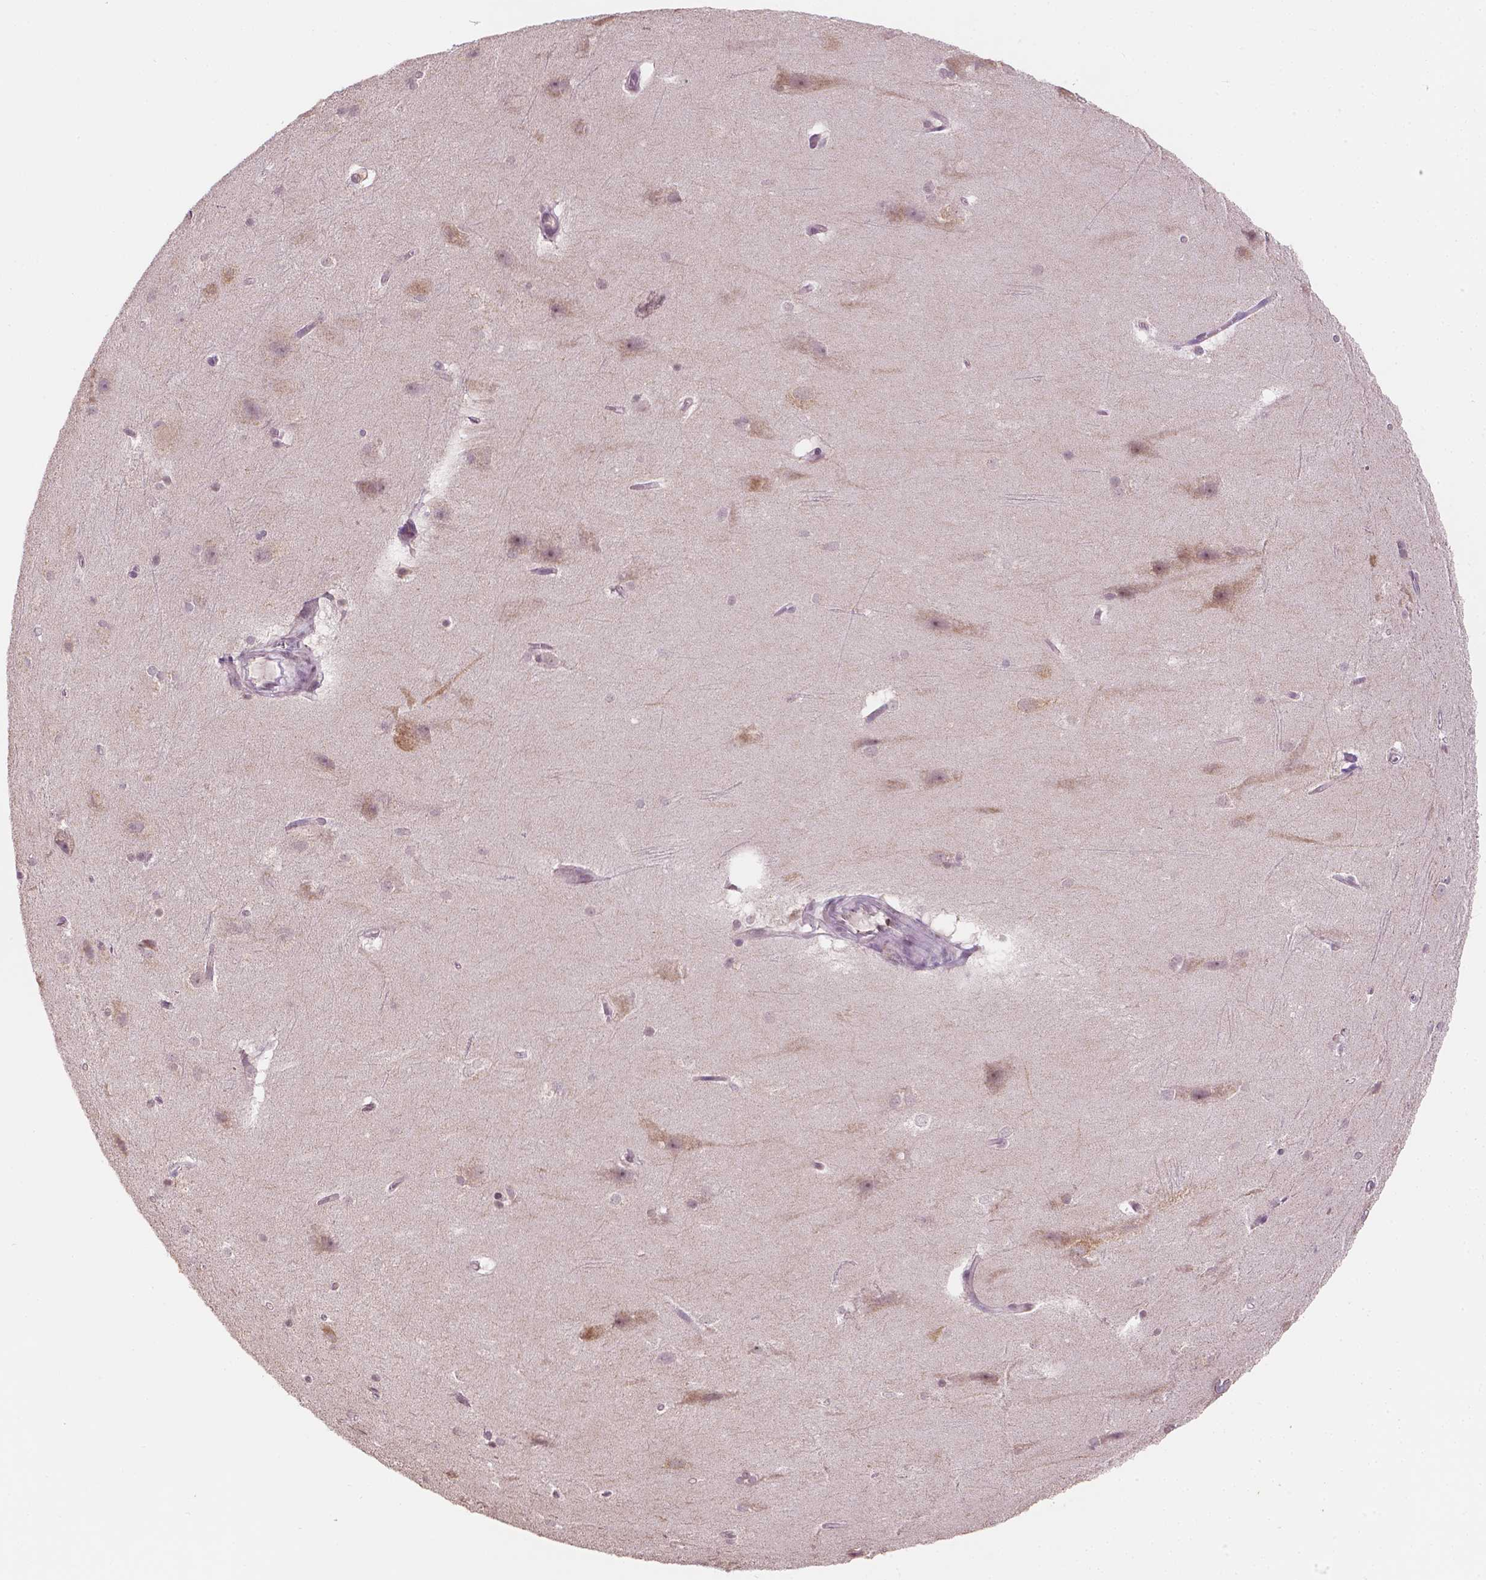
{"staining": {"intensity": "negative", "quantity": "none", "location": "none"}, "tissue": "hippocampus", "cell_type": "Glial cells", "image_type": "normal", "snomed": [{"axis": "morphology", "description": "Normal tissue, NOS"}, {"axis": "topography", "description": "Cerebral cortex"}, {"axis": "topography", "description": "Hippocampus"}], "caption": "An IHC histopathology image of normal hippocampus is shown. There is no staining in glial cells of hippocampus.", "gene": "NOS1AP", "patient": {"sex": "female", "age": 19}}